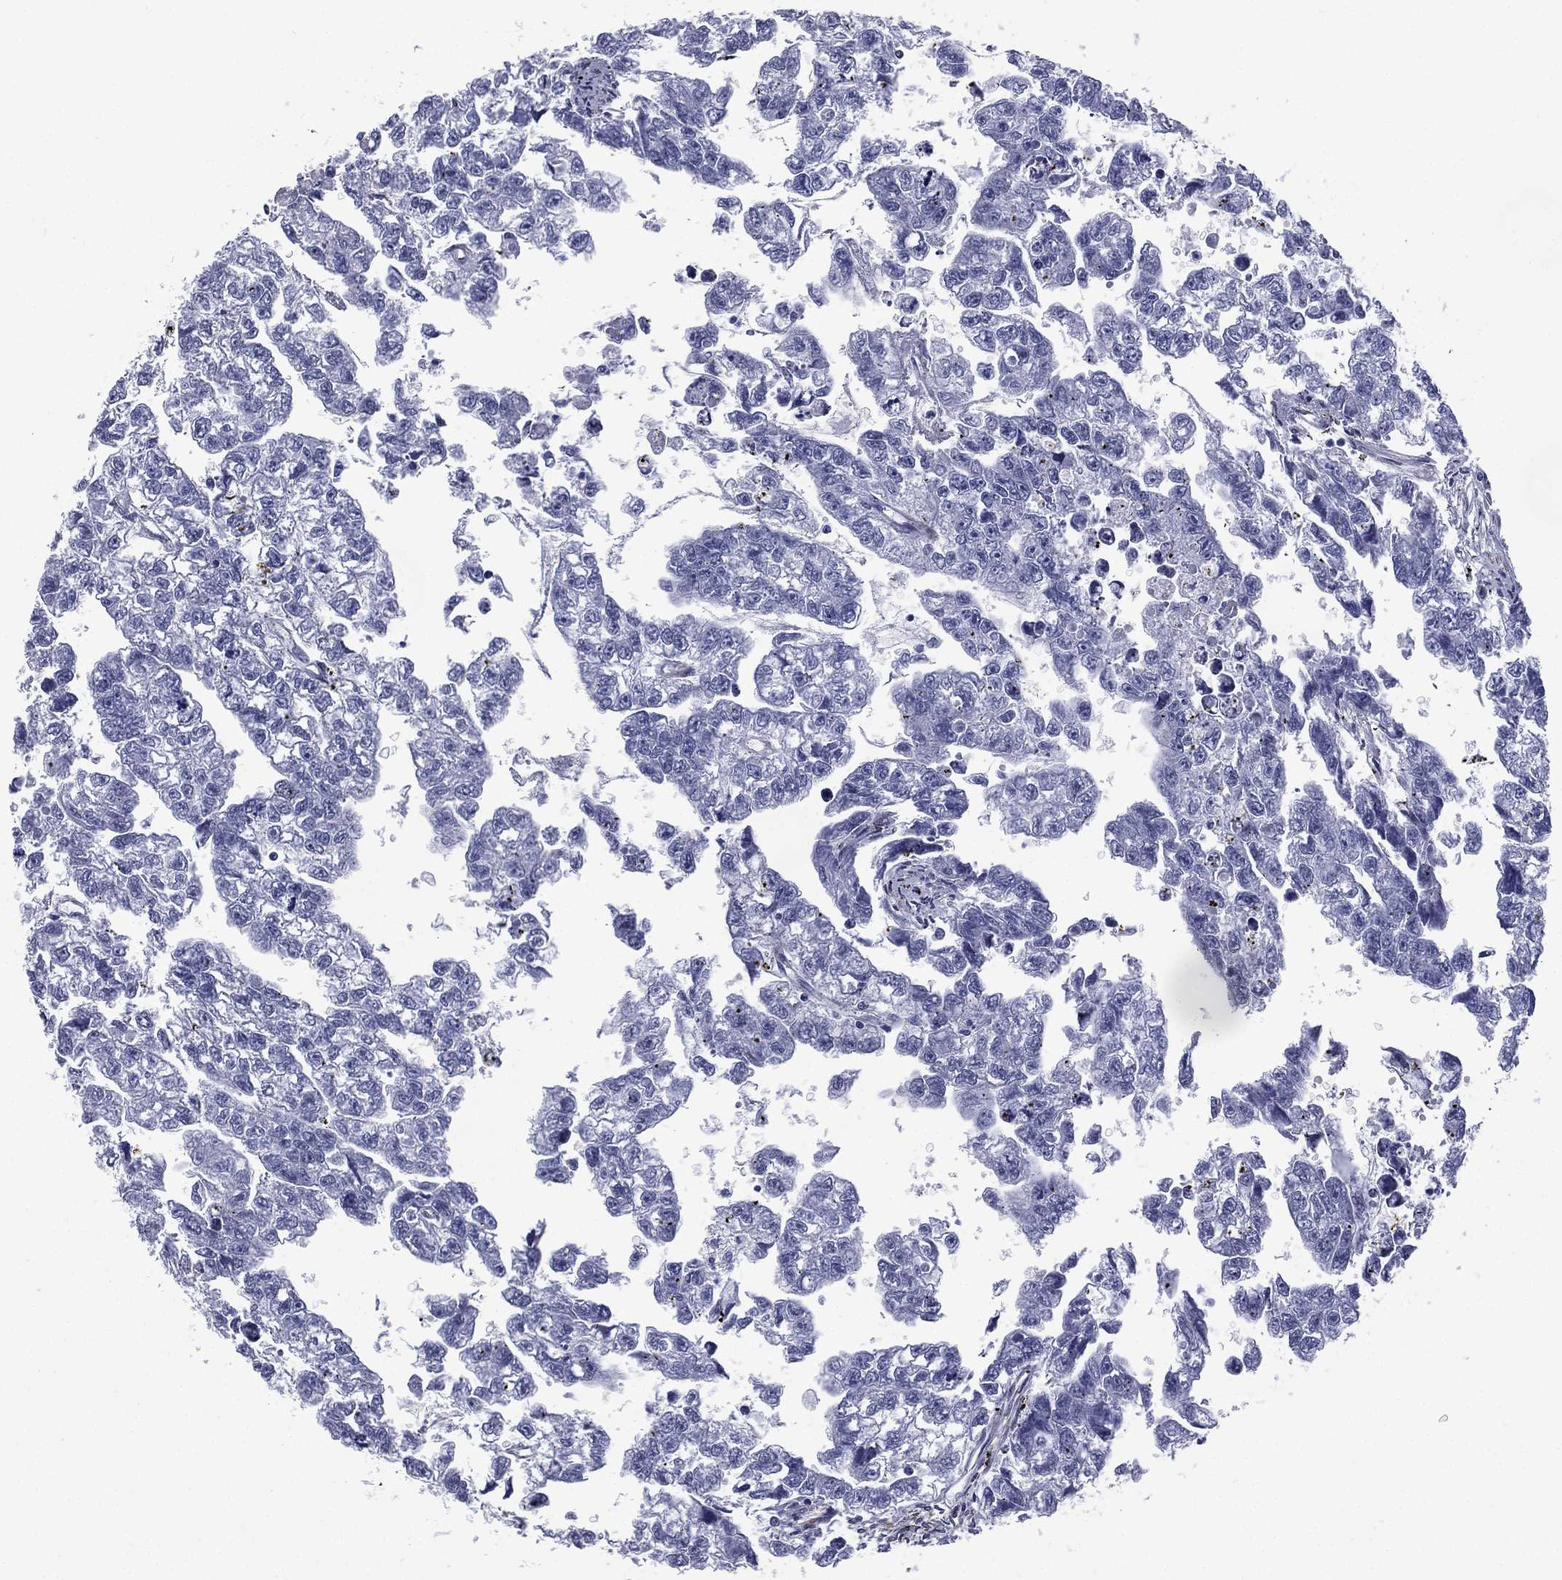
{"staining": {"intensity": "negative", "quantity": "none", "location": "none"}, "tissue": "testis cancer", "cell_type": "Tumor cells", "image_type": "cancer", "snomed": [{"axis": "morphology", "description": "Carcinoma, Embryonal, NOS"}, {"axis": "morphology", "description": "Teratoma, malignant, NOS"}, {"axis": "topography", "description": "Testis"}], "caption": "Tumor cells are negative for protein expression in human testis teratoma (malignant).", "gene": "CAVIN3", "patient": {"sex": "male", "age": 44}}